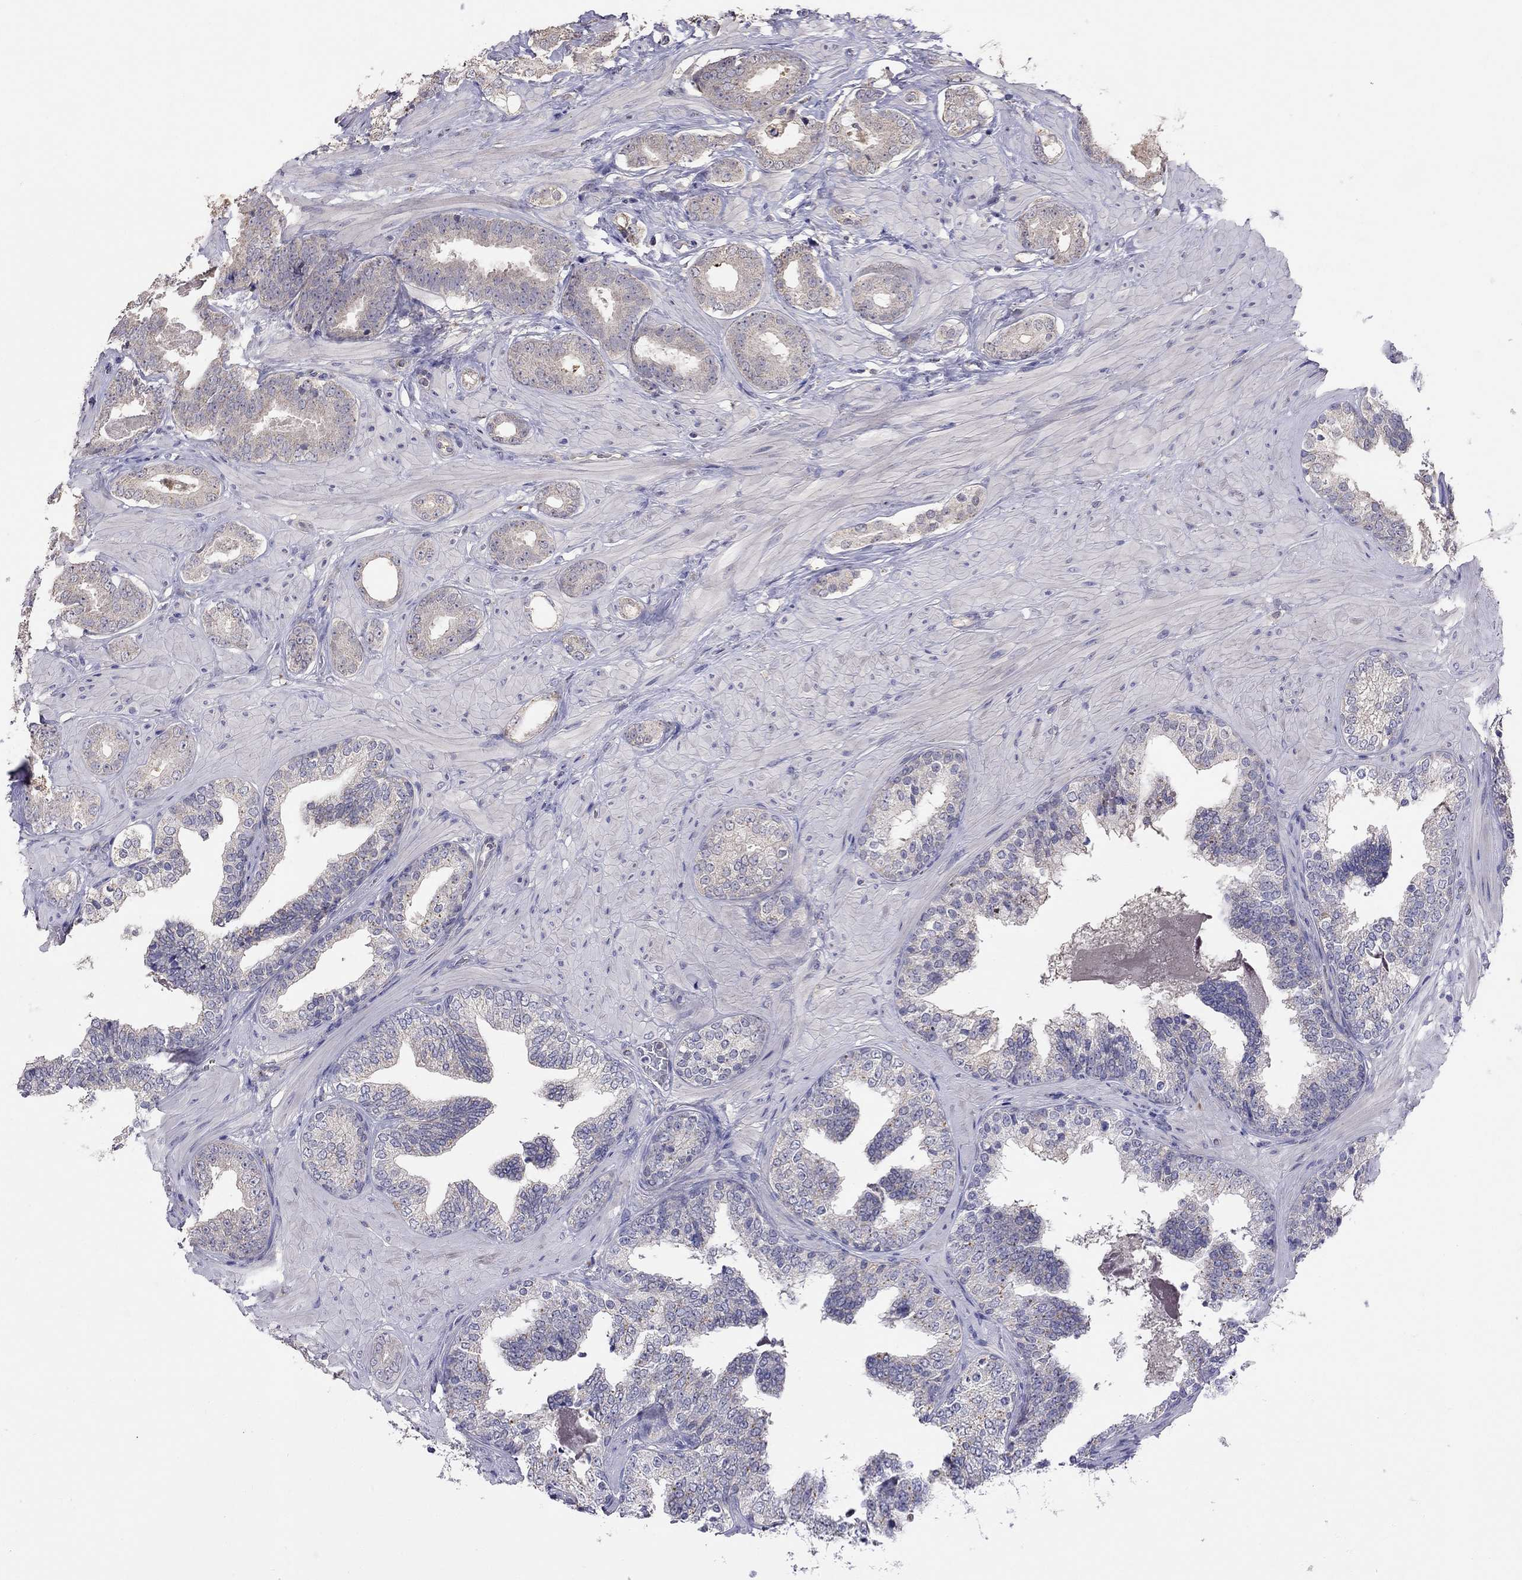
{"staining": {"intensity": "weak", "quantity": "25%-75%", "location": "cytoplasmic/membranous"}, "tissue": "prostate cancer", "cell_type": "Tumor cells", "image_type": "cancer", "snomed": [{"axis": "morphology", "description": "Adenocarcinoma, Low grade"}, {"axis": "topography", "description": "Prostate"}], "caption": "This photomicrograph shows IHC staining of human prostate adenocarcinoma (low-grade), with low weak cytoplasmic/membranous staining in about 25%-75% of tumor cells.", "gene": "RTP5", "patient": {"sex": "male", "age": 60}}